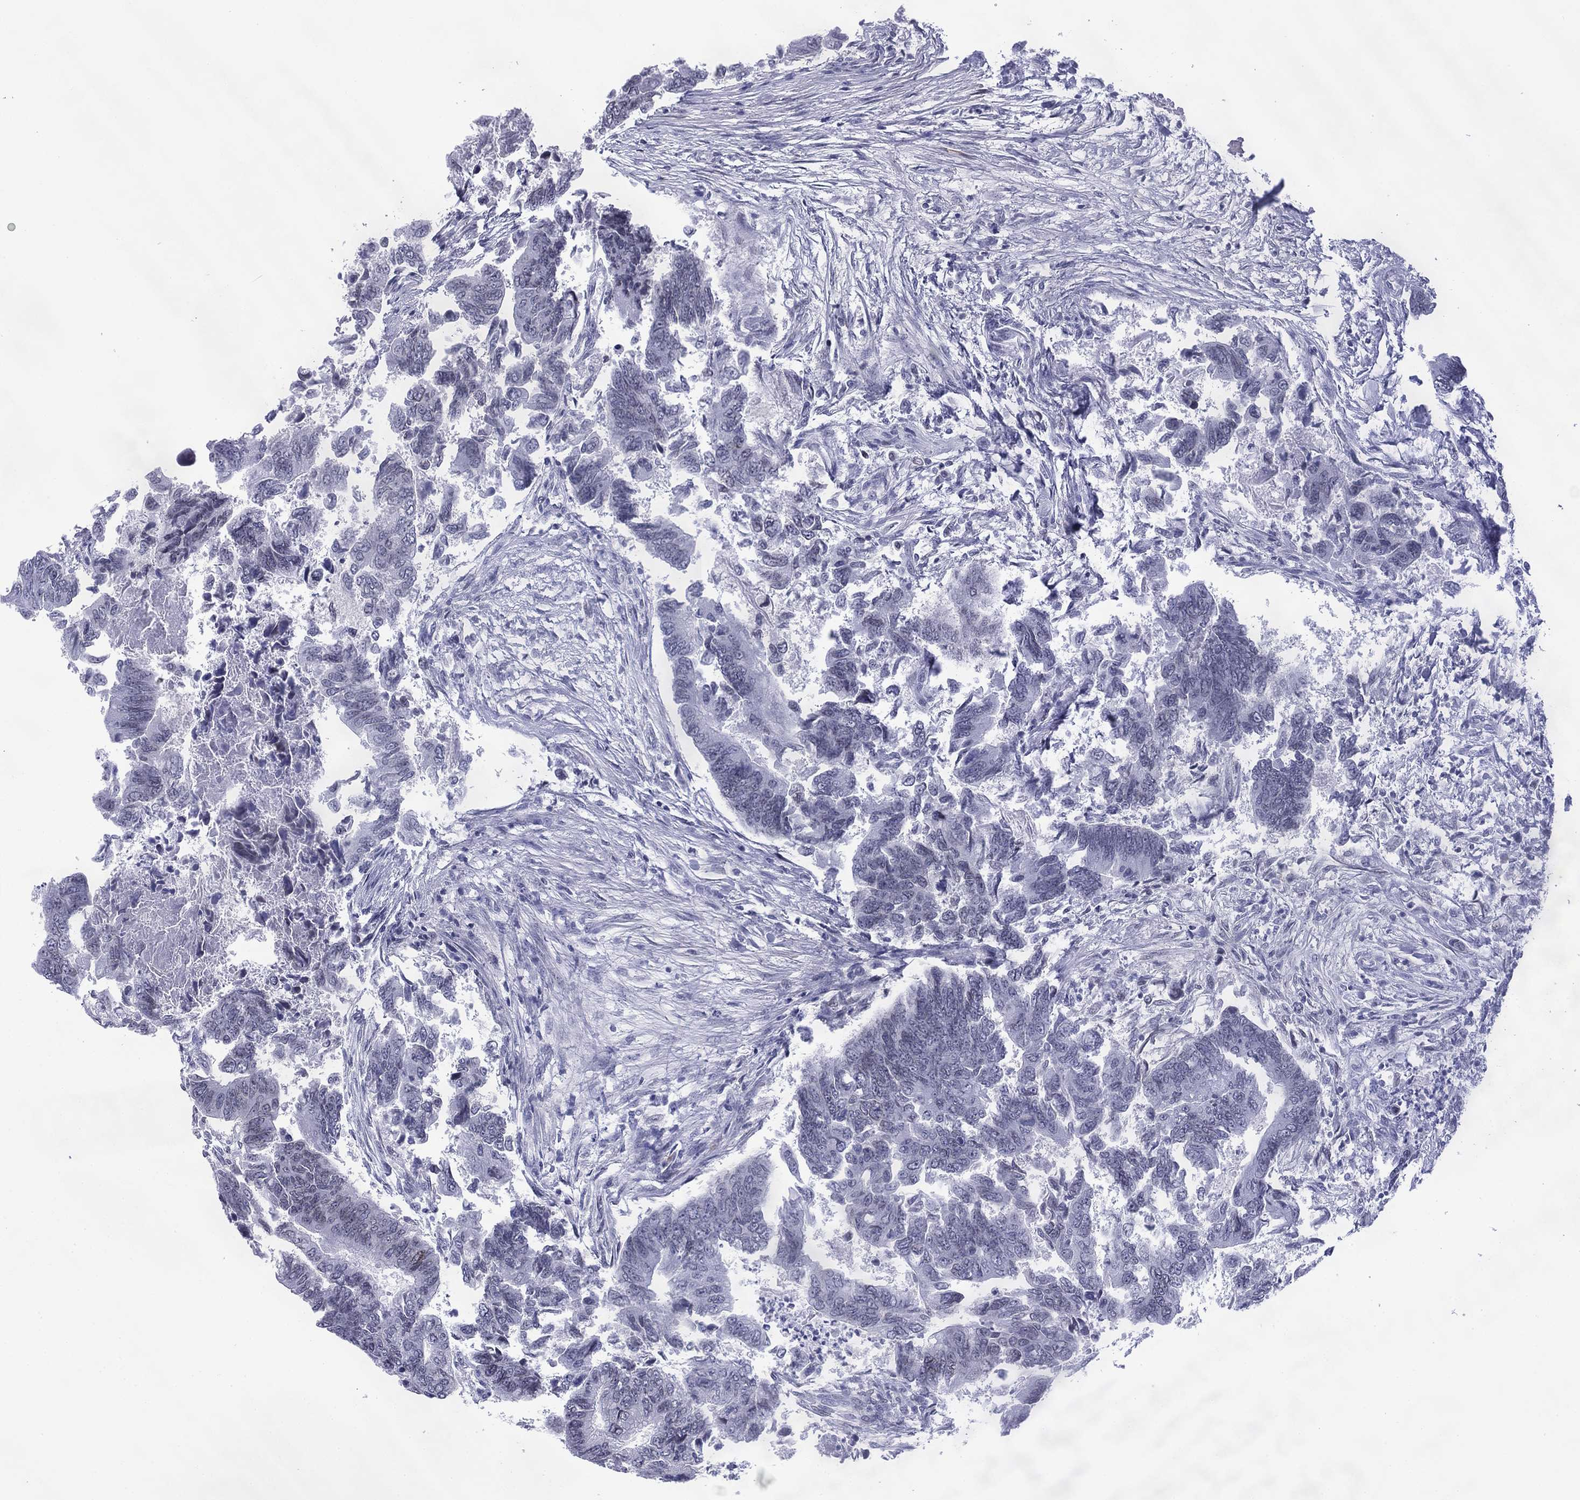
{"staining": {"intensity": "negative", "quantity": "none", "location": "none"}, "tissue": "colorectal cancer", "cell_type": "Tumor cells", "image_type": "cancer", "snomed": [{"axis": "morphology", "description": "Adenocarcinoma, NOS"}, {"axis": "topography", "description": "Colon"}], "caption": "An immunohistochemistry (IHC) photomicrograph of colorectal adenocarcinoma is shown. There is no staining in tumor cells of colorectal adenocarcinoma.", "gene": "PRR18", "patient": {"sex": "female", "age": 65}}